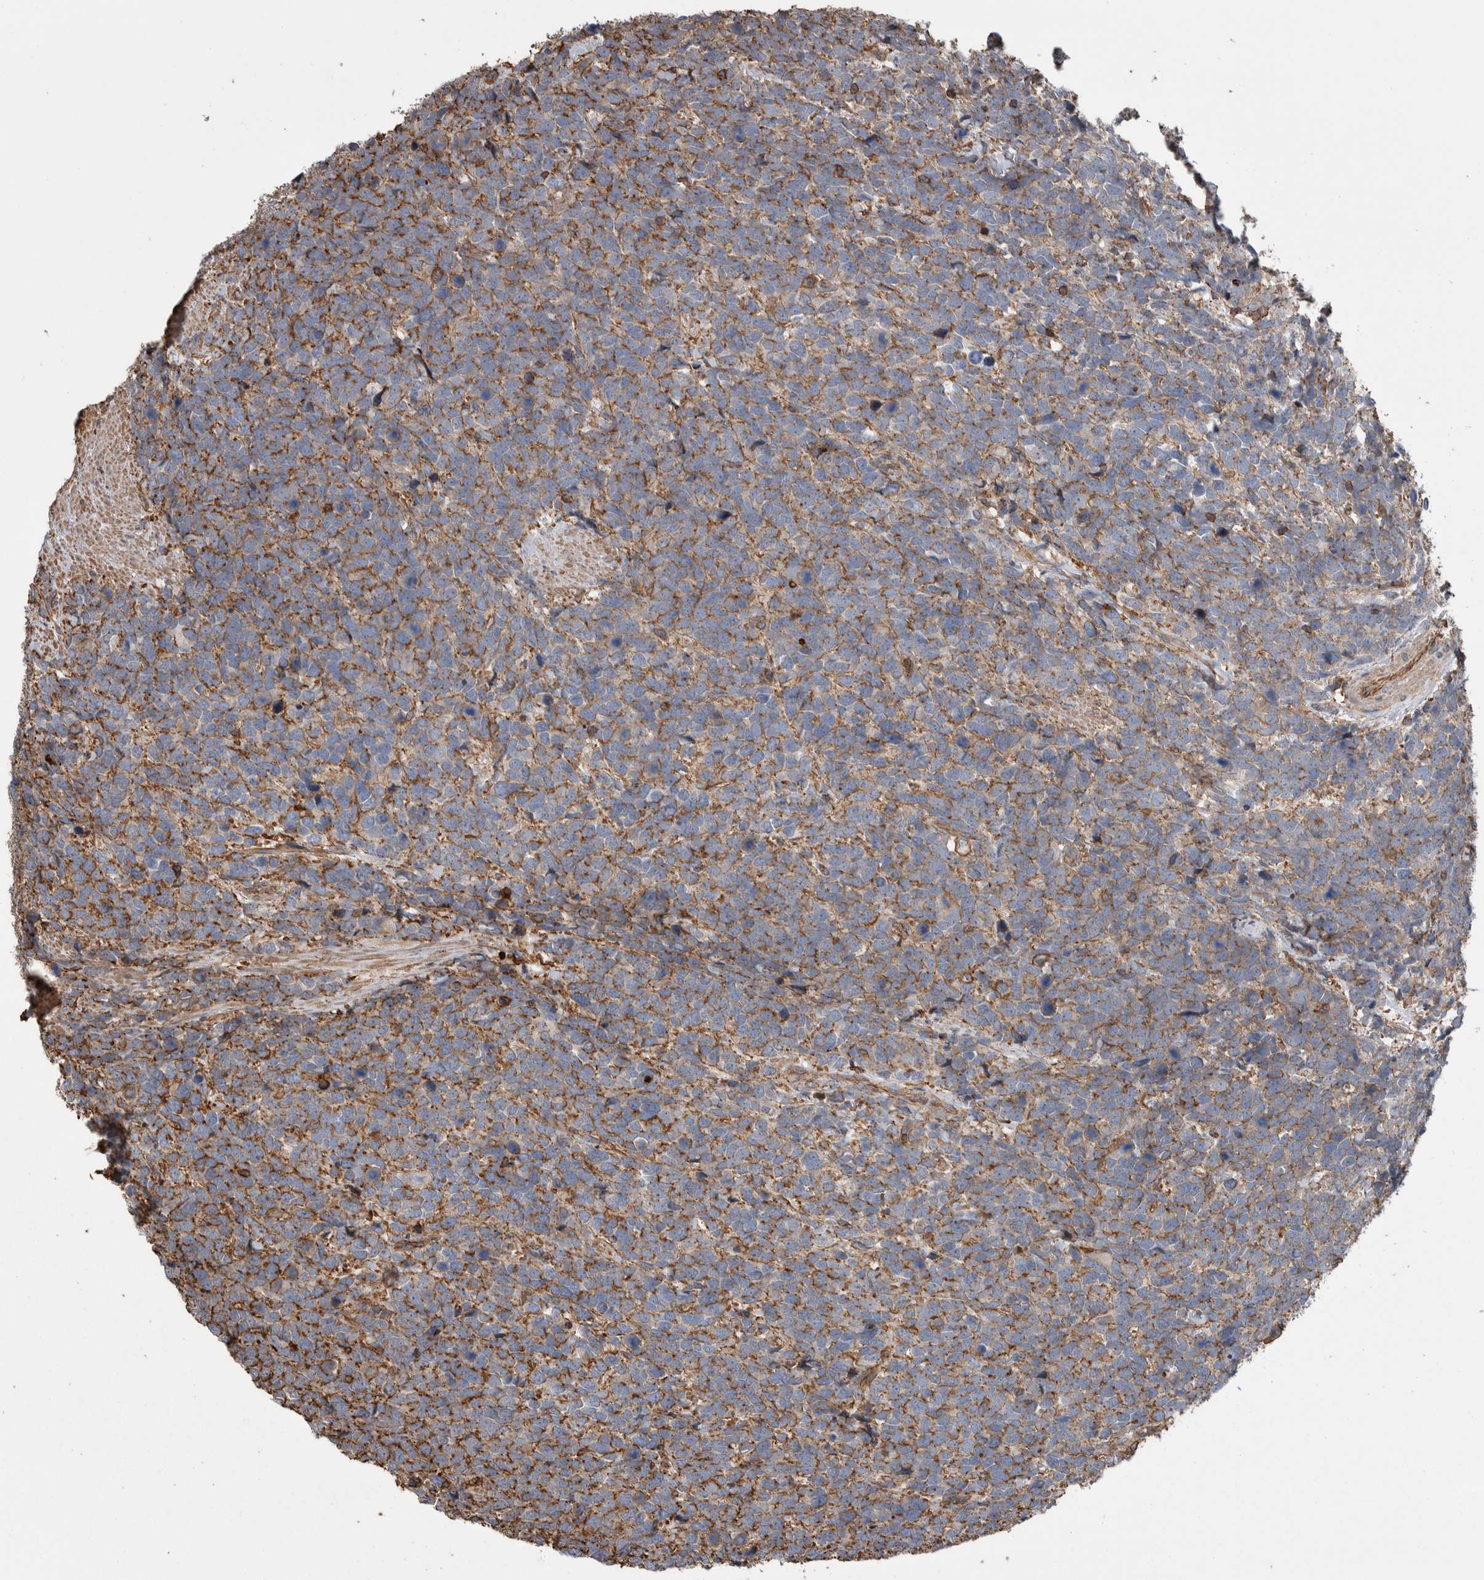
{"staining": {"intensity": "moderate", "quantity": ">75%", "location": "cytoplasmic/membranous"}, "tissue": "urothelial cancer", "cell_type": "Tumor cells", "image_type": "cancer", "snomed": [{"axis": "morphology", "description": "Urothelial carcinoma, High grade"}, {"axis": "topography", "description": "Urinary bladder"}], "caption": "Immunohistochemistry (IHC) of high-grade urothelial carcinoma reveals medium levels of moderate cytoplasmic/membranous expression in approximately >75% of tumor cells. The protein of interest is stained brown, and the nuclei are stained in blue (DAB IHC with brightfield microscopy, high magnification).", "gene": "ENPP2", "patient": {"sex": "female", "age": 82}}